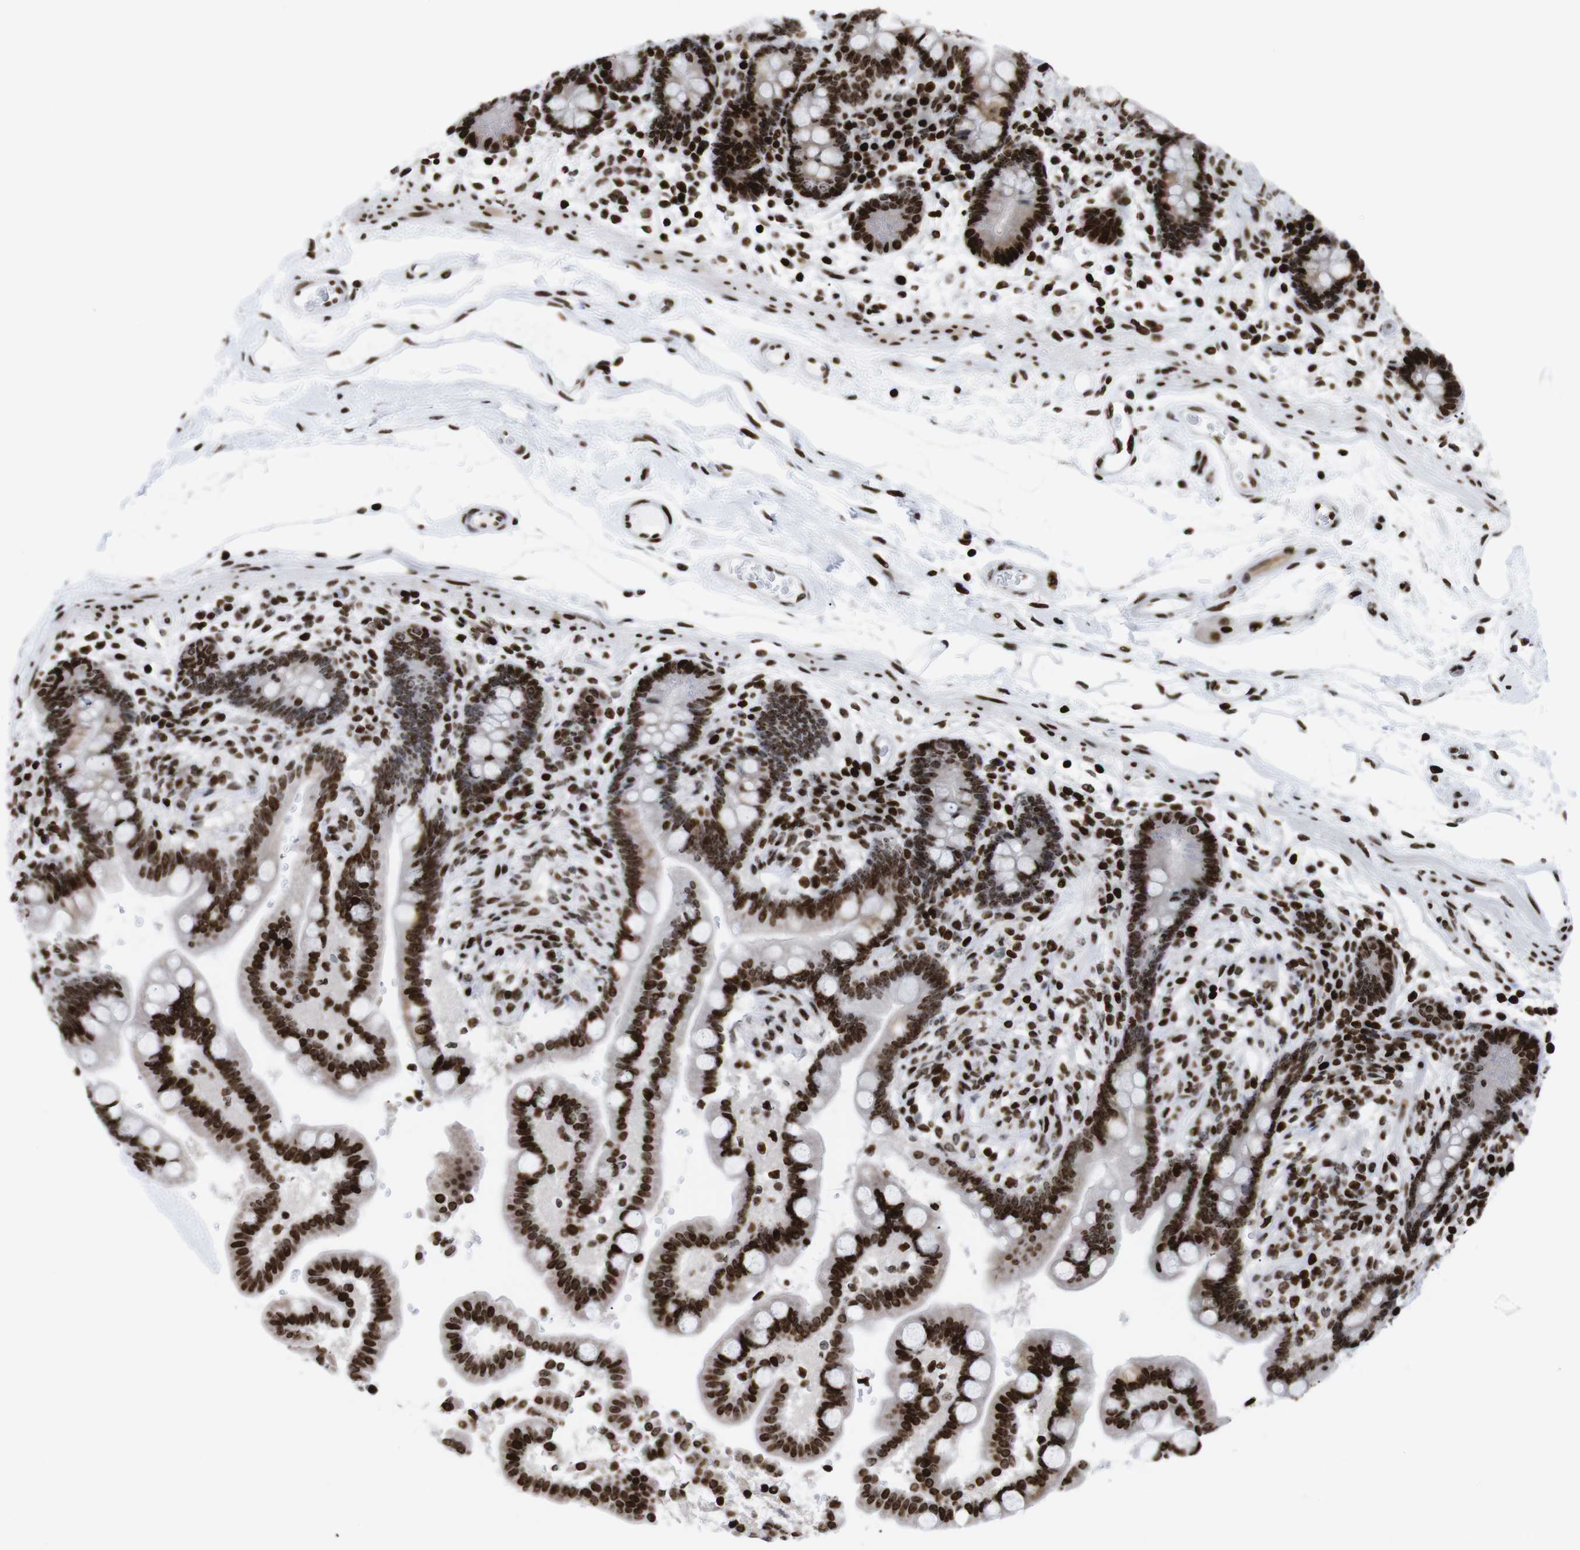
{"staining": {"intensity": "strong", "quantity": ">75%", "location": "nuclear"}, "tissue": "colon", "cell_type": "Endothelial cells", "image_type": "normal", "snomed": [{"axis": "morphology", "description": "Normal tissue, NOS"}, {"axis": "topography", "description": "Colon"}], "caption": "Protein staining displays strong nuclear positivity in about >75% of endothelial cells in benign colon.", "gene": "H1", "patient": {"sex": "male", "age": 73}}